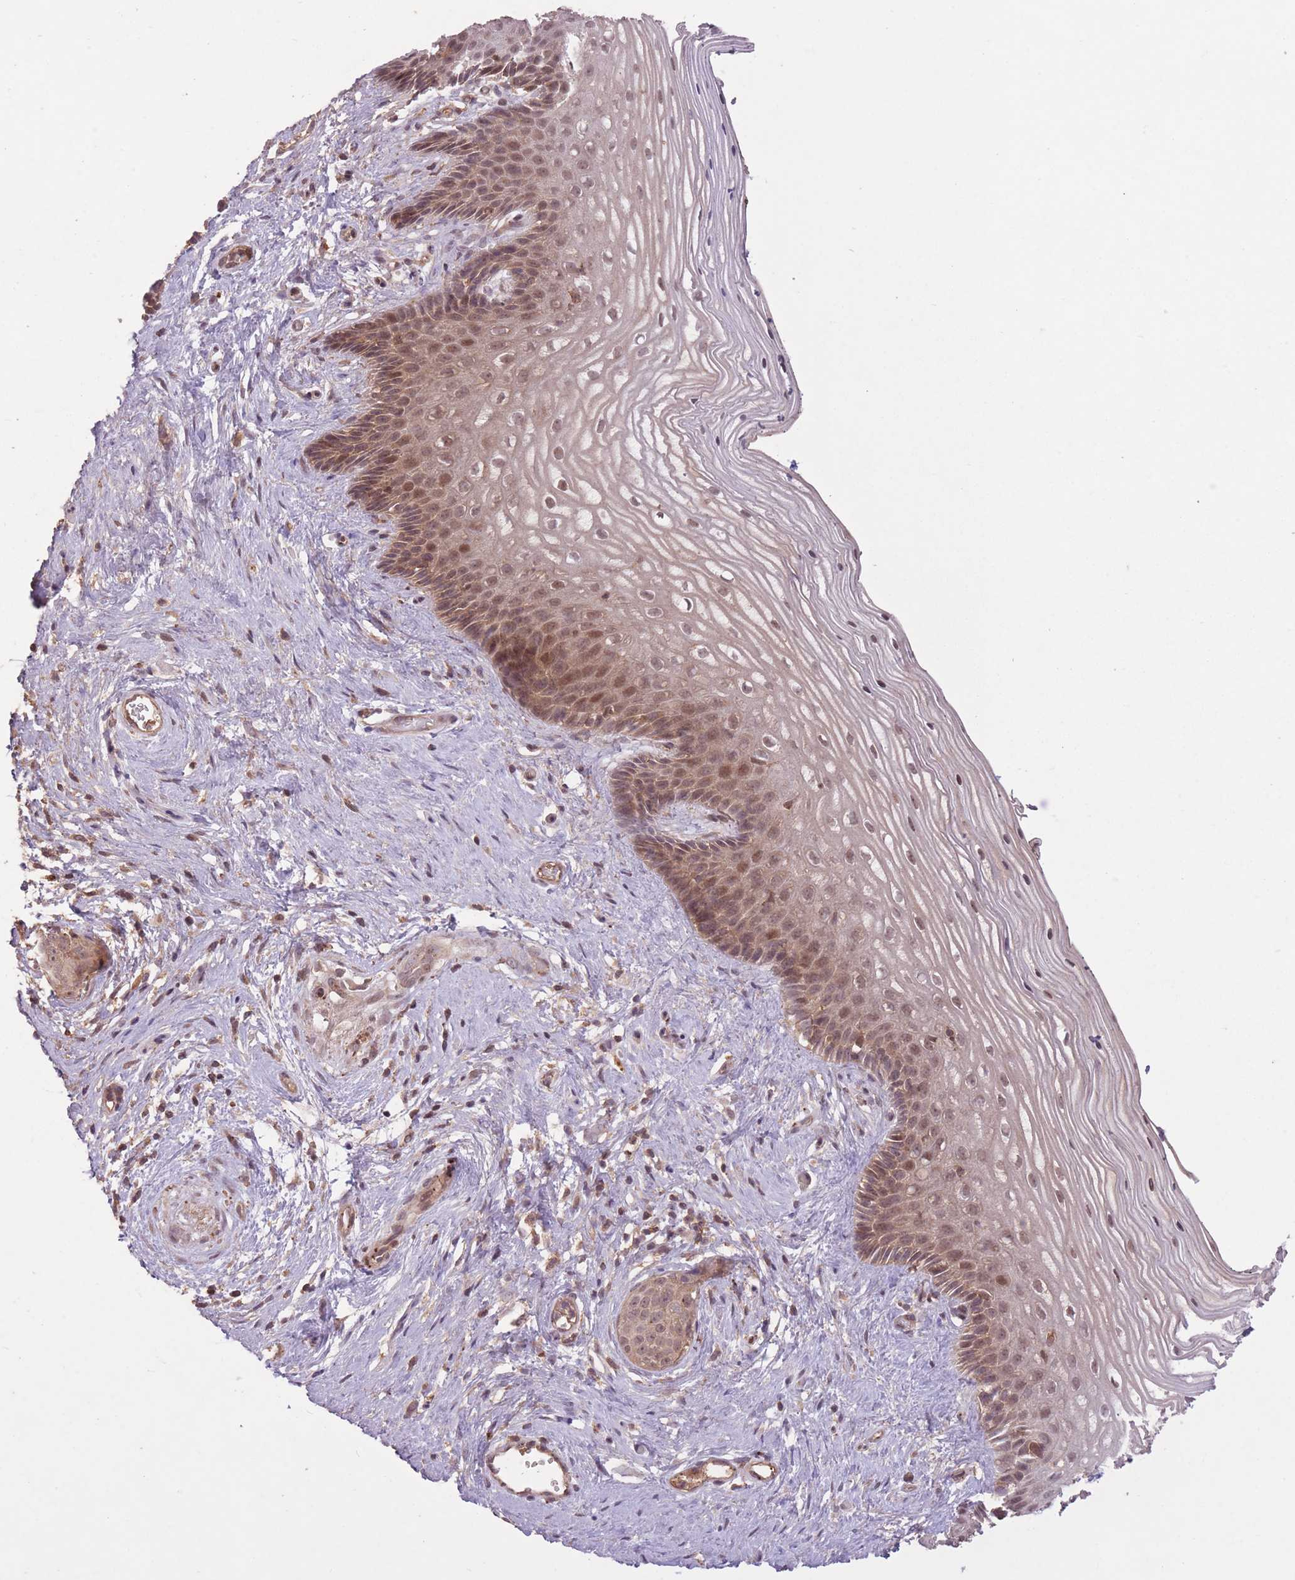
{"staining": {"intensity": "moderate", "quantity": "25%-75%", "location": "nuclear"}, "tissue": "vagina", "cell_type": "Squamous epithelial cells", "image_type": "normal", "snomed": [{"axis": "morphology", "description": "Normal tissue, NOS"}, {"axis": "topography", "description": "Vagina"}], "caption": "Immunohistochemical staining of normal vagina demonstrates 25%-75% levels of moderate nuclear protein expression in about 25%-75% of squamous epithelial cells. (DAB (3,3'-diaminobenzidine) = brown stain, brightfield microscopy at high magnification).", "gene": "POLR3F", "patient": {"sex": "female", "age": 47}}